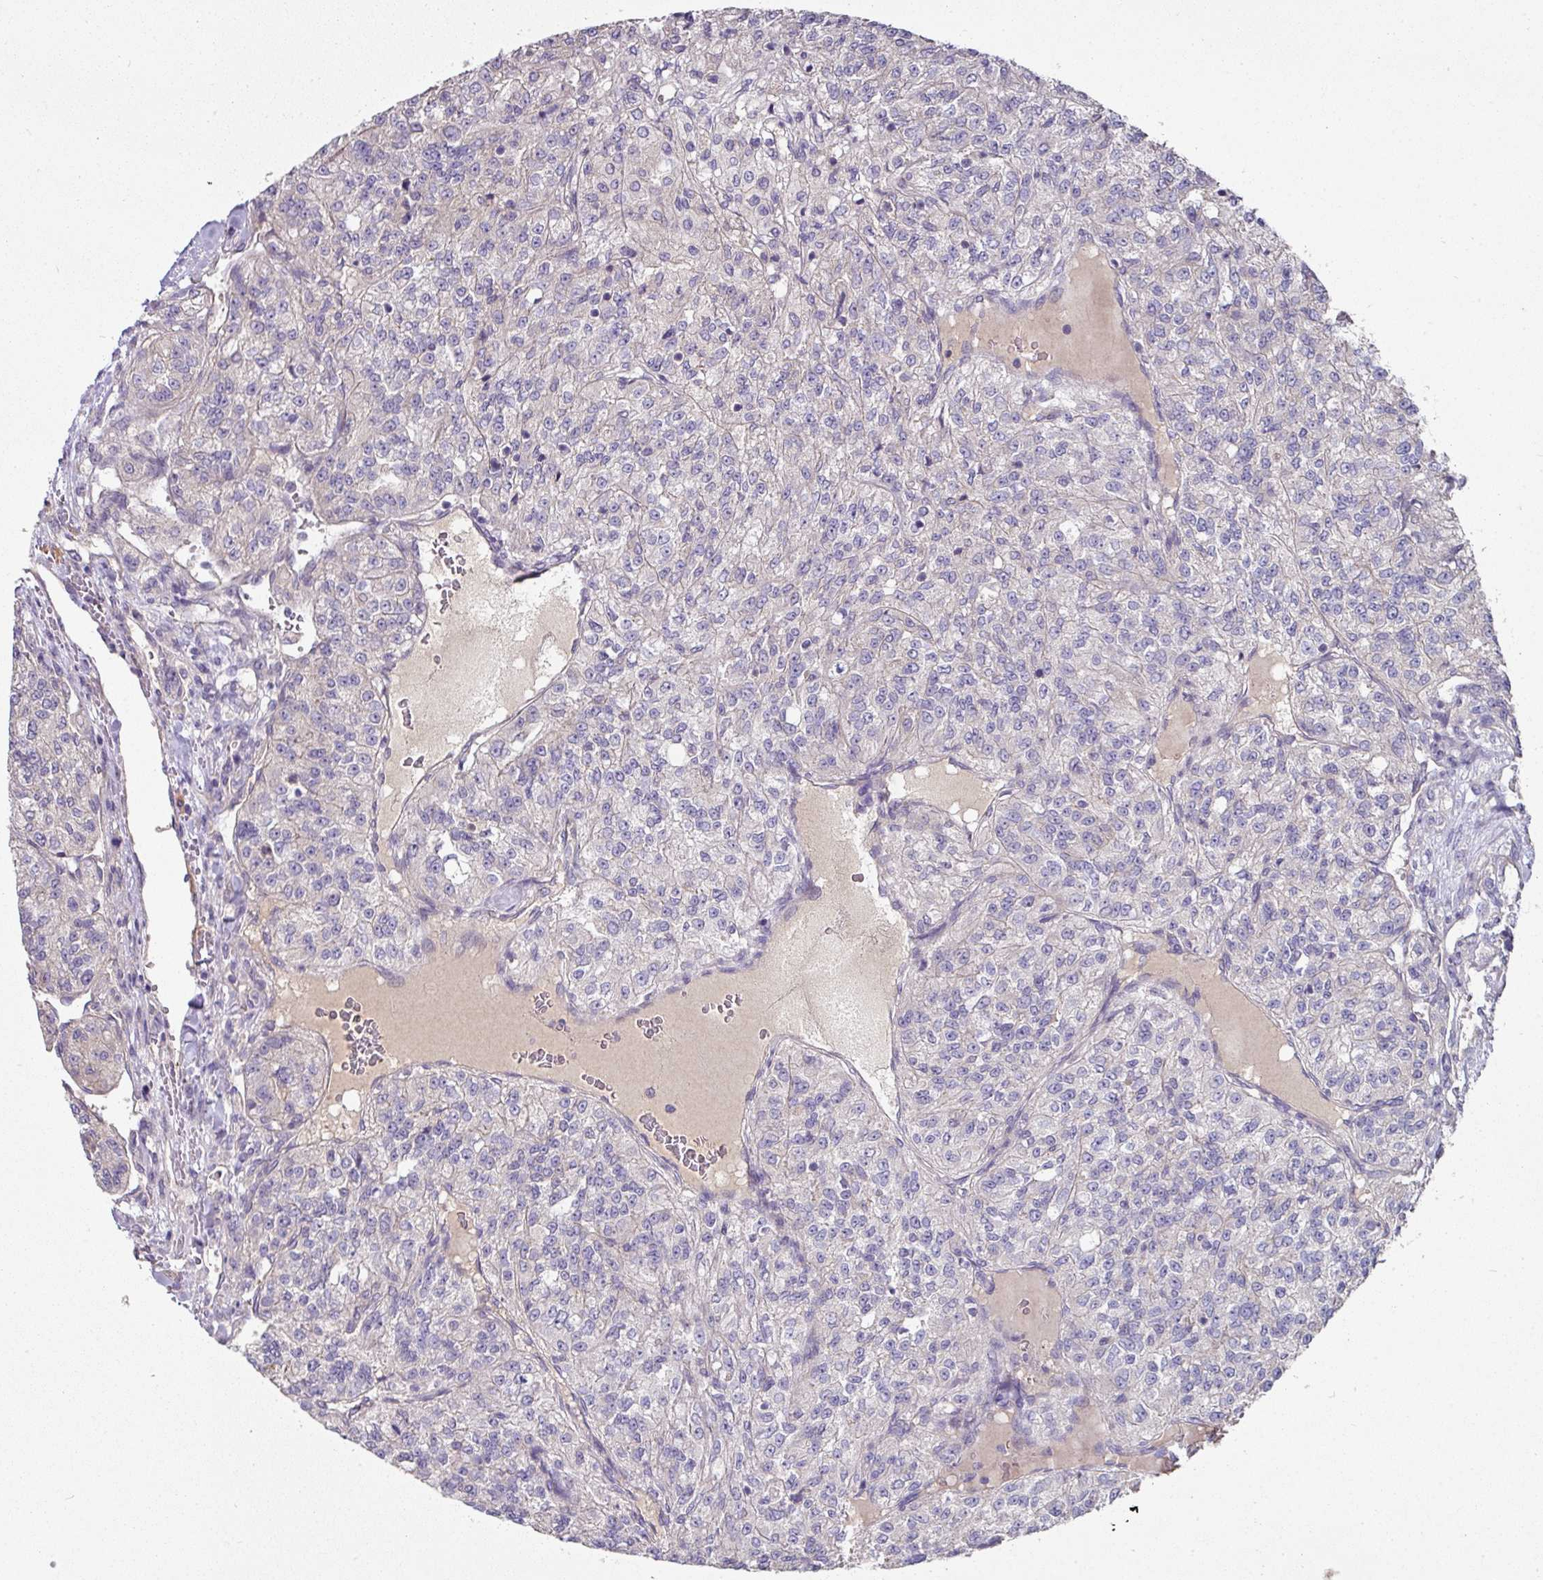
{"staining": {"intensity": "negative", "quantity": "none", "location": "none"}, "tissue": "renal cancer", "cell_type": "Tumor cells", "image_type": "cancer", "snomed": [{"axis": "morphology", "description": "Adenocarcinoma, NOS"}, {"axis": "topography", "description": "Kidney"}], "caption": "The image displays no significant expression in tumor cells of renal cancer (adenocarcinoma). (Stains: DAB (3,3'-diaminobenzidine) IHC with hematoxylin counter stain, Microscopy: brightfield microscopy at high magnification).", "gene": "C4orf48", "patient": {"sex": "female", "age": 63}}